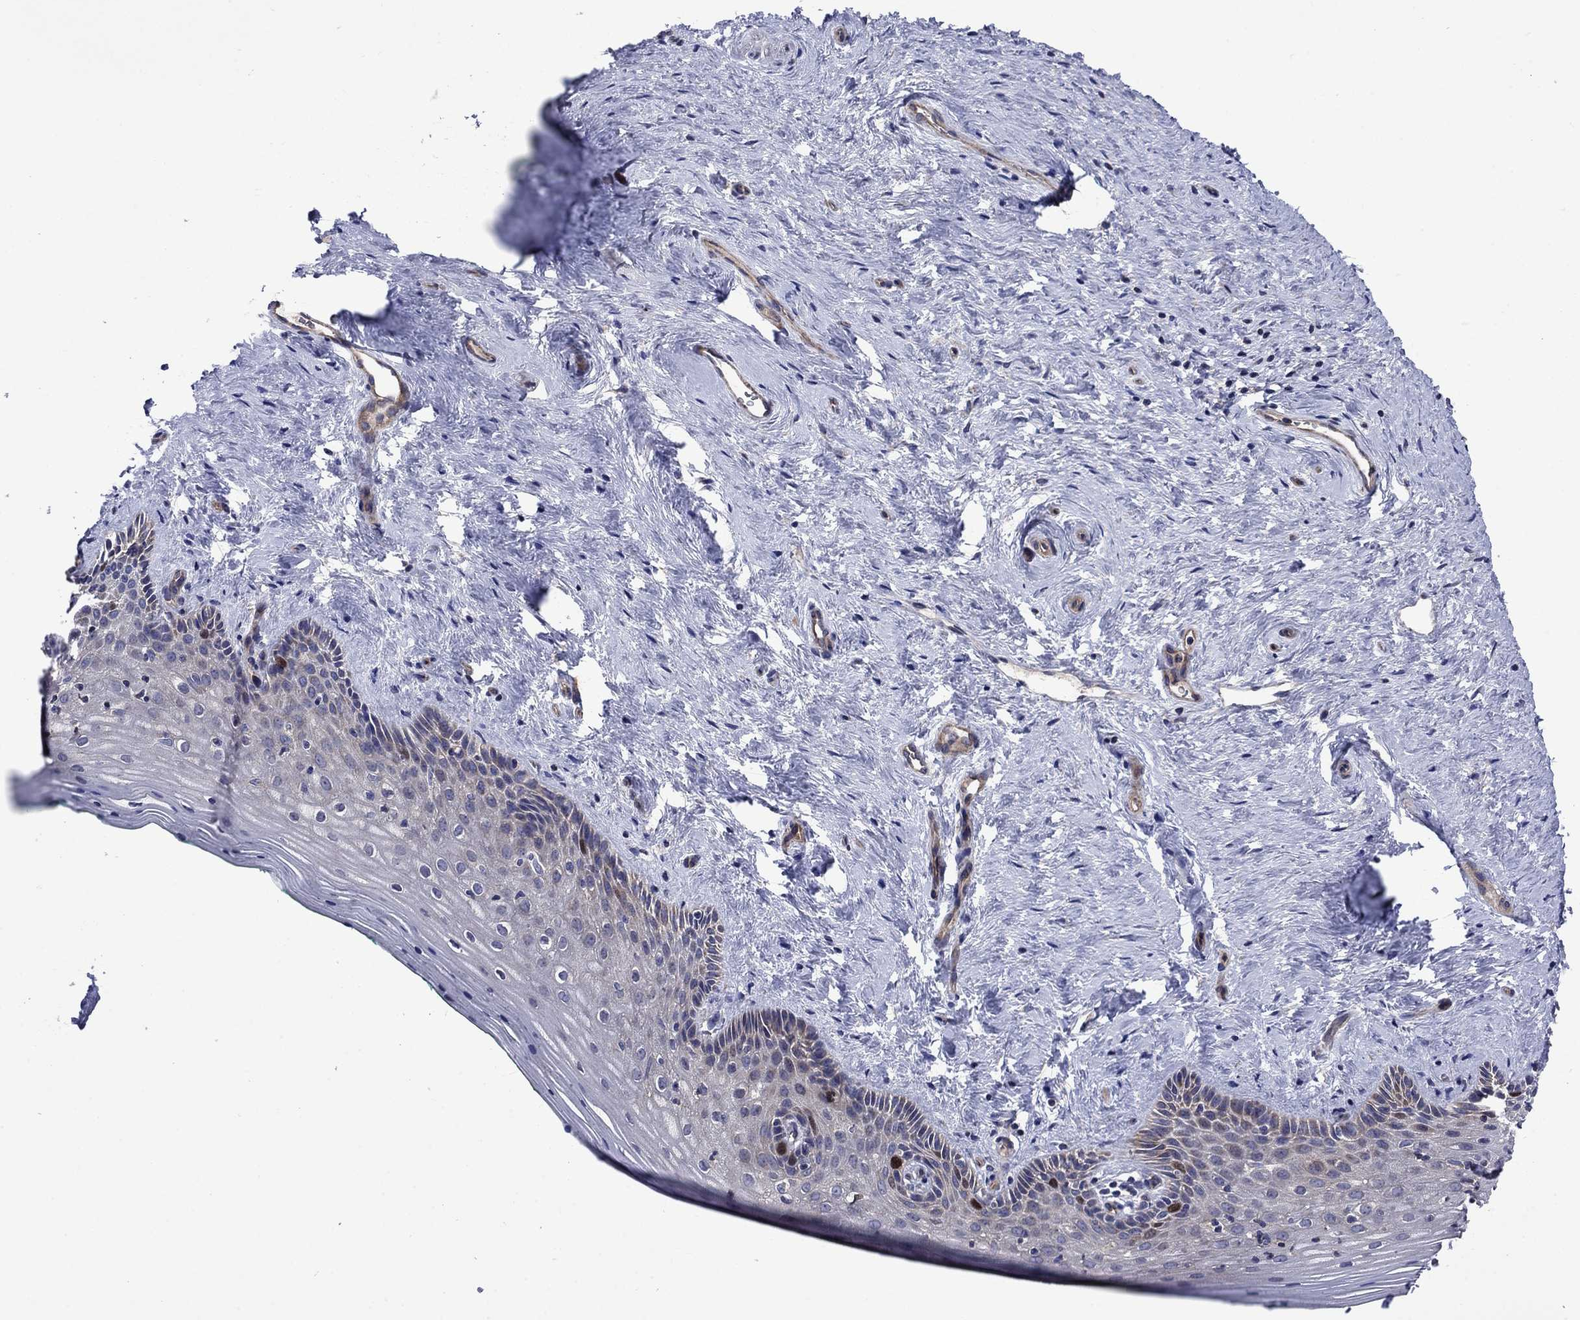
{"staining": {"intensity": "strong", "quantity": "<25%", "location": "nuclear"}, "tissue": "vagina", "cell_type": "Squamous epithelial cells", "image_type": "normal", "snomed": [{"axis": "morphology", "description": "Normal tissue, NOS"}, {"axis": "topography", "description": "Vagina"}], "caption": "About <25% of squamous epithelial cells in normal vagina display strong nuclear protein staining as visualized by brown immunohistochemical staining.", "gene": "KIF22", "patient": {"sex": "female", "age": 45}}